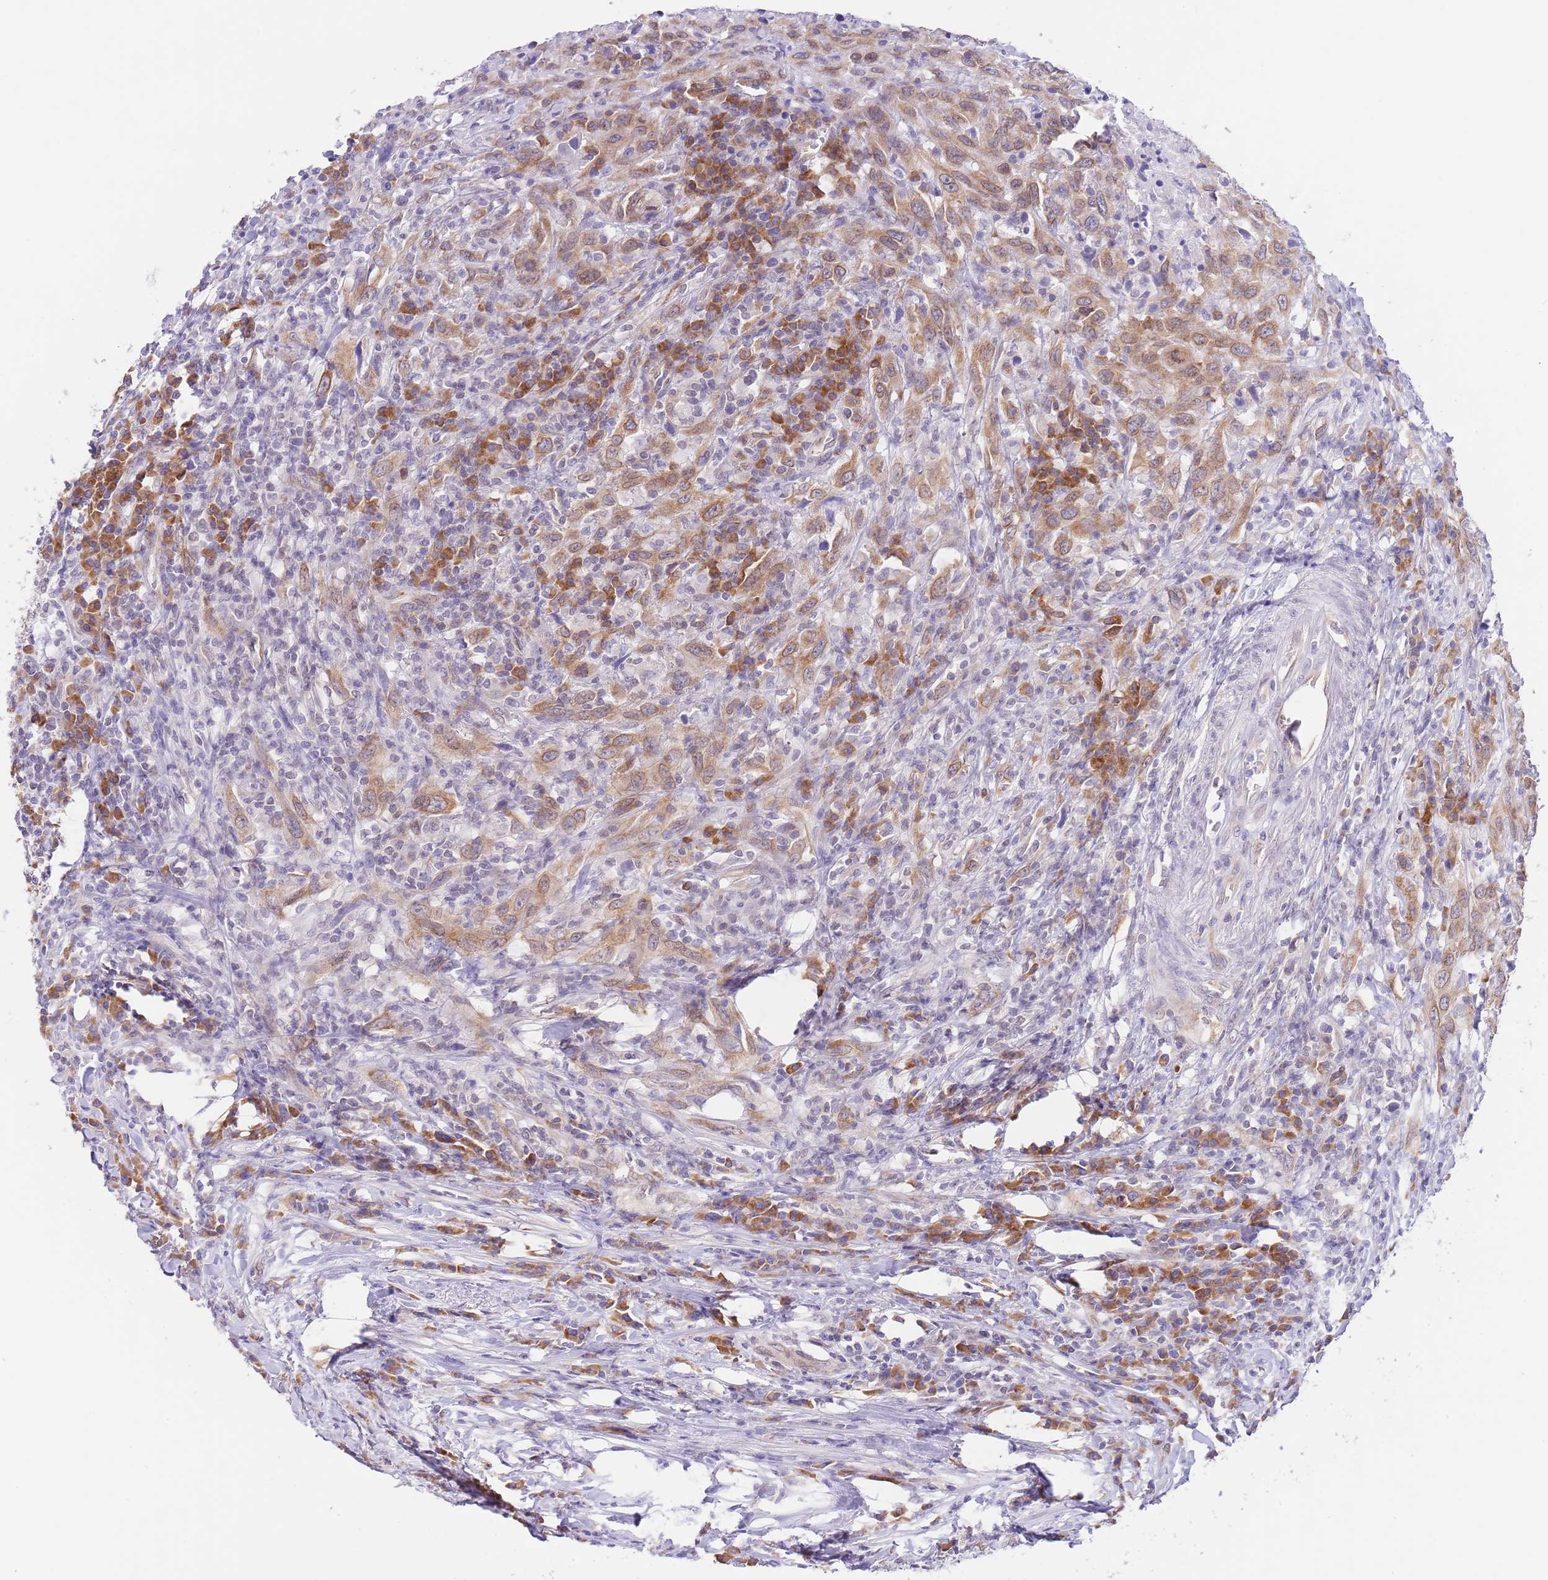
{"staining": {"intensity": "strong", "quantity": "25%-75%", "location": "cytoplasmic/membranous,nuclear"}, "tissue": "urothelial cancer", "cell_type": "Tumor cells", "image_type": "cancer", "snomed": [{"axis": "morphology", "description": "Urothelial carcinoma, High grade"}, {"axis": "topography", "description": "Urinary bladder"}], "caption": "Tumor cells display strong cytoplasmic/membranous and nuclear expression in about 25%-75% of cells in urothelial carcinoma (high-grade).", "gene": "EBPL", "patient": {"sex": "male", "age": 61}}